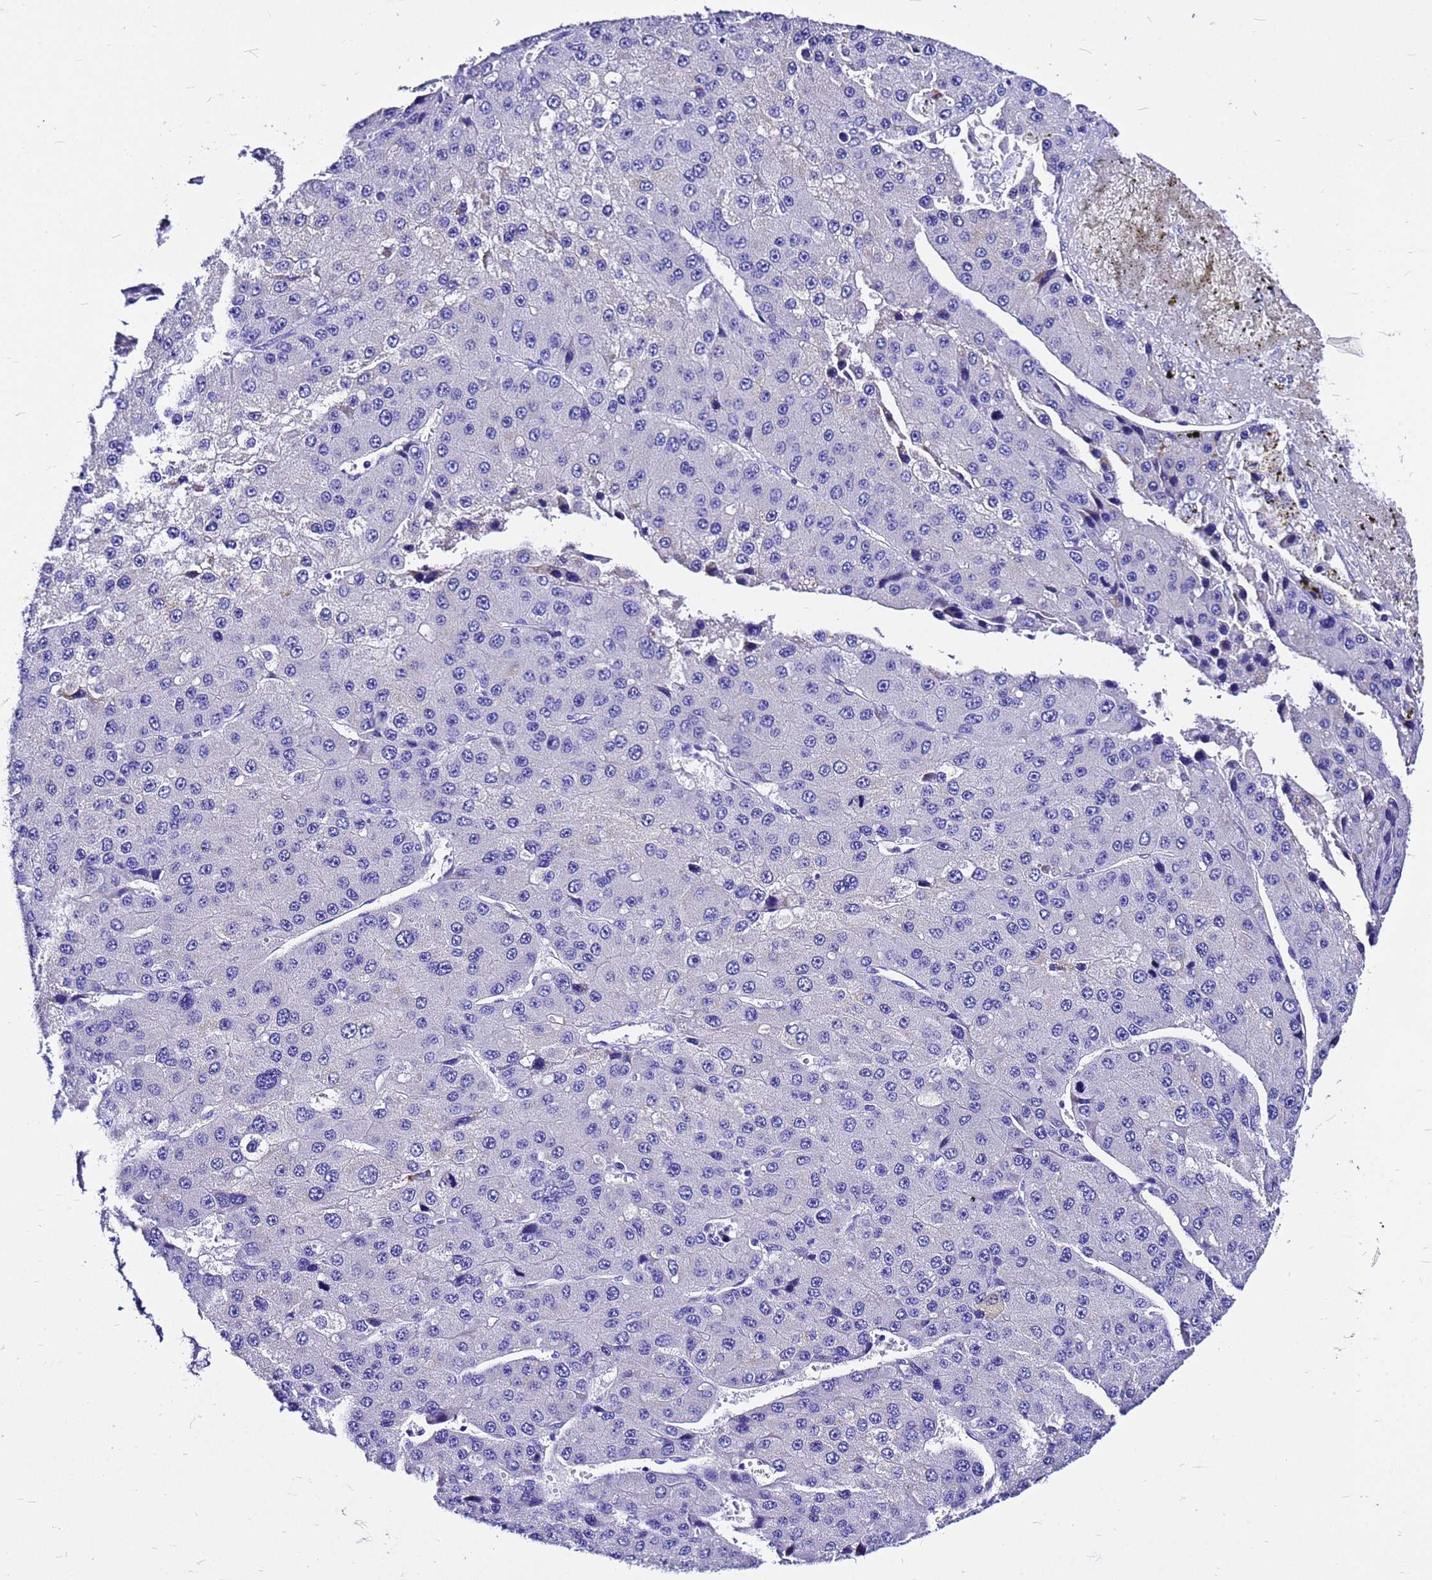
{"staining": {"intensity": "negative", "quantity": "none", "location": "none"}, "tissue": "liver cancer", "cell_type": "Tumor cells", "image_type": "cancer", "snomed": [{"axis": "morphology", "description": "Carcinoma, Hepatocellular, NOS"}, {"axis": "topography", "description": "Liver"}], "caption": "The image reveals no staining of tumor cells in liver cancer.", "gene": "HERC4", "patient": {"sex": "female", "age": 73}}